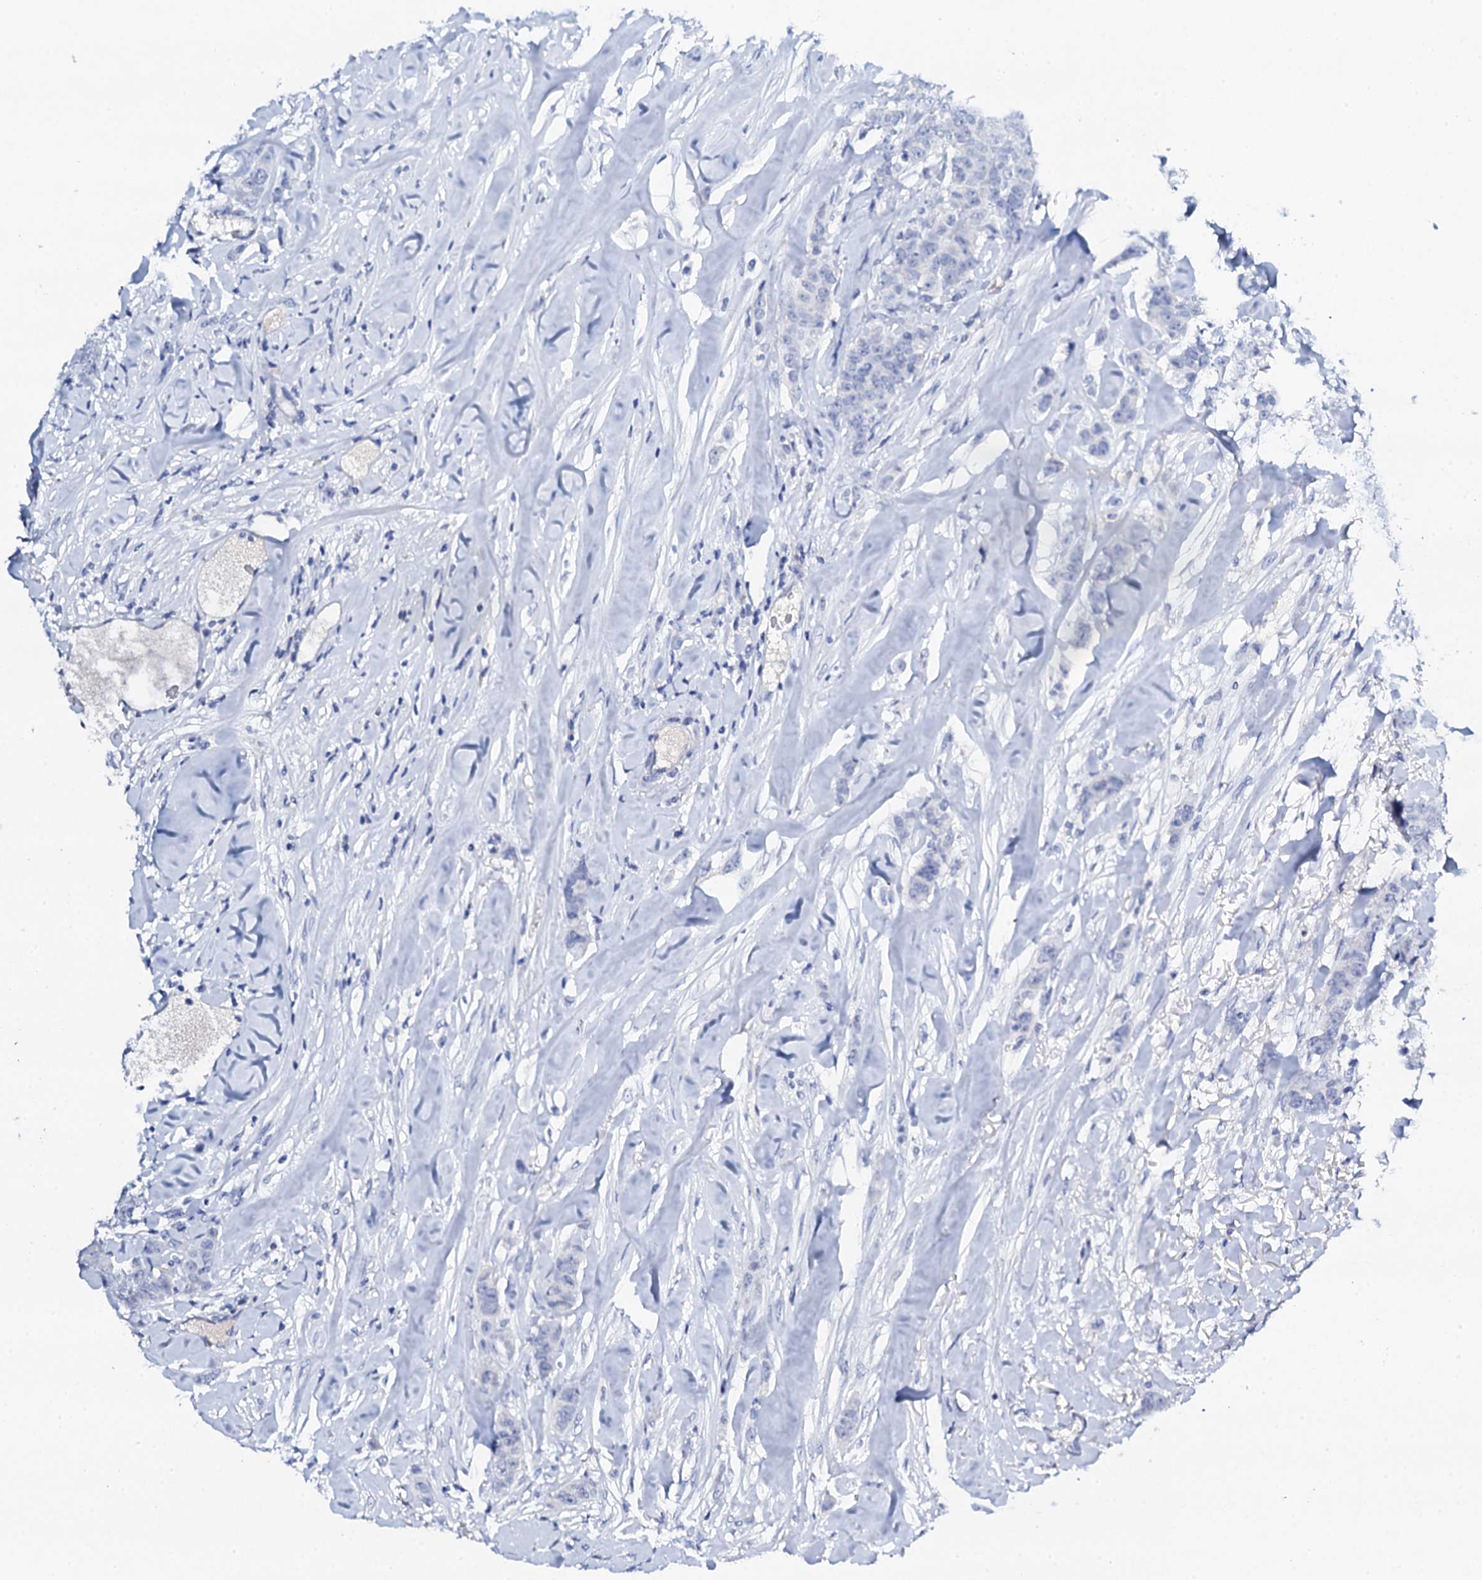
{"staining": {"intensity": "negative", "quantity": "none", "location": "none"}, "tissue": "breast cancer", "cell_type": "Tumor cells", "image_type": "cancer", "snomed": [{"axis": "morphology", "description": "Duct carcinoma"}, {"axis": "topography", "description": "Breast"}], "caption": "Breast infiltrating ductal carcinoma was stained to show a protein in brown. There is no significant staining in tumor cells.", "gene": "FBXL16", "patient": {"sex": "female", "age": 40}}